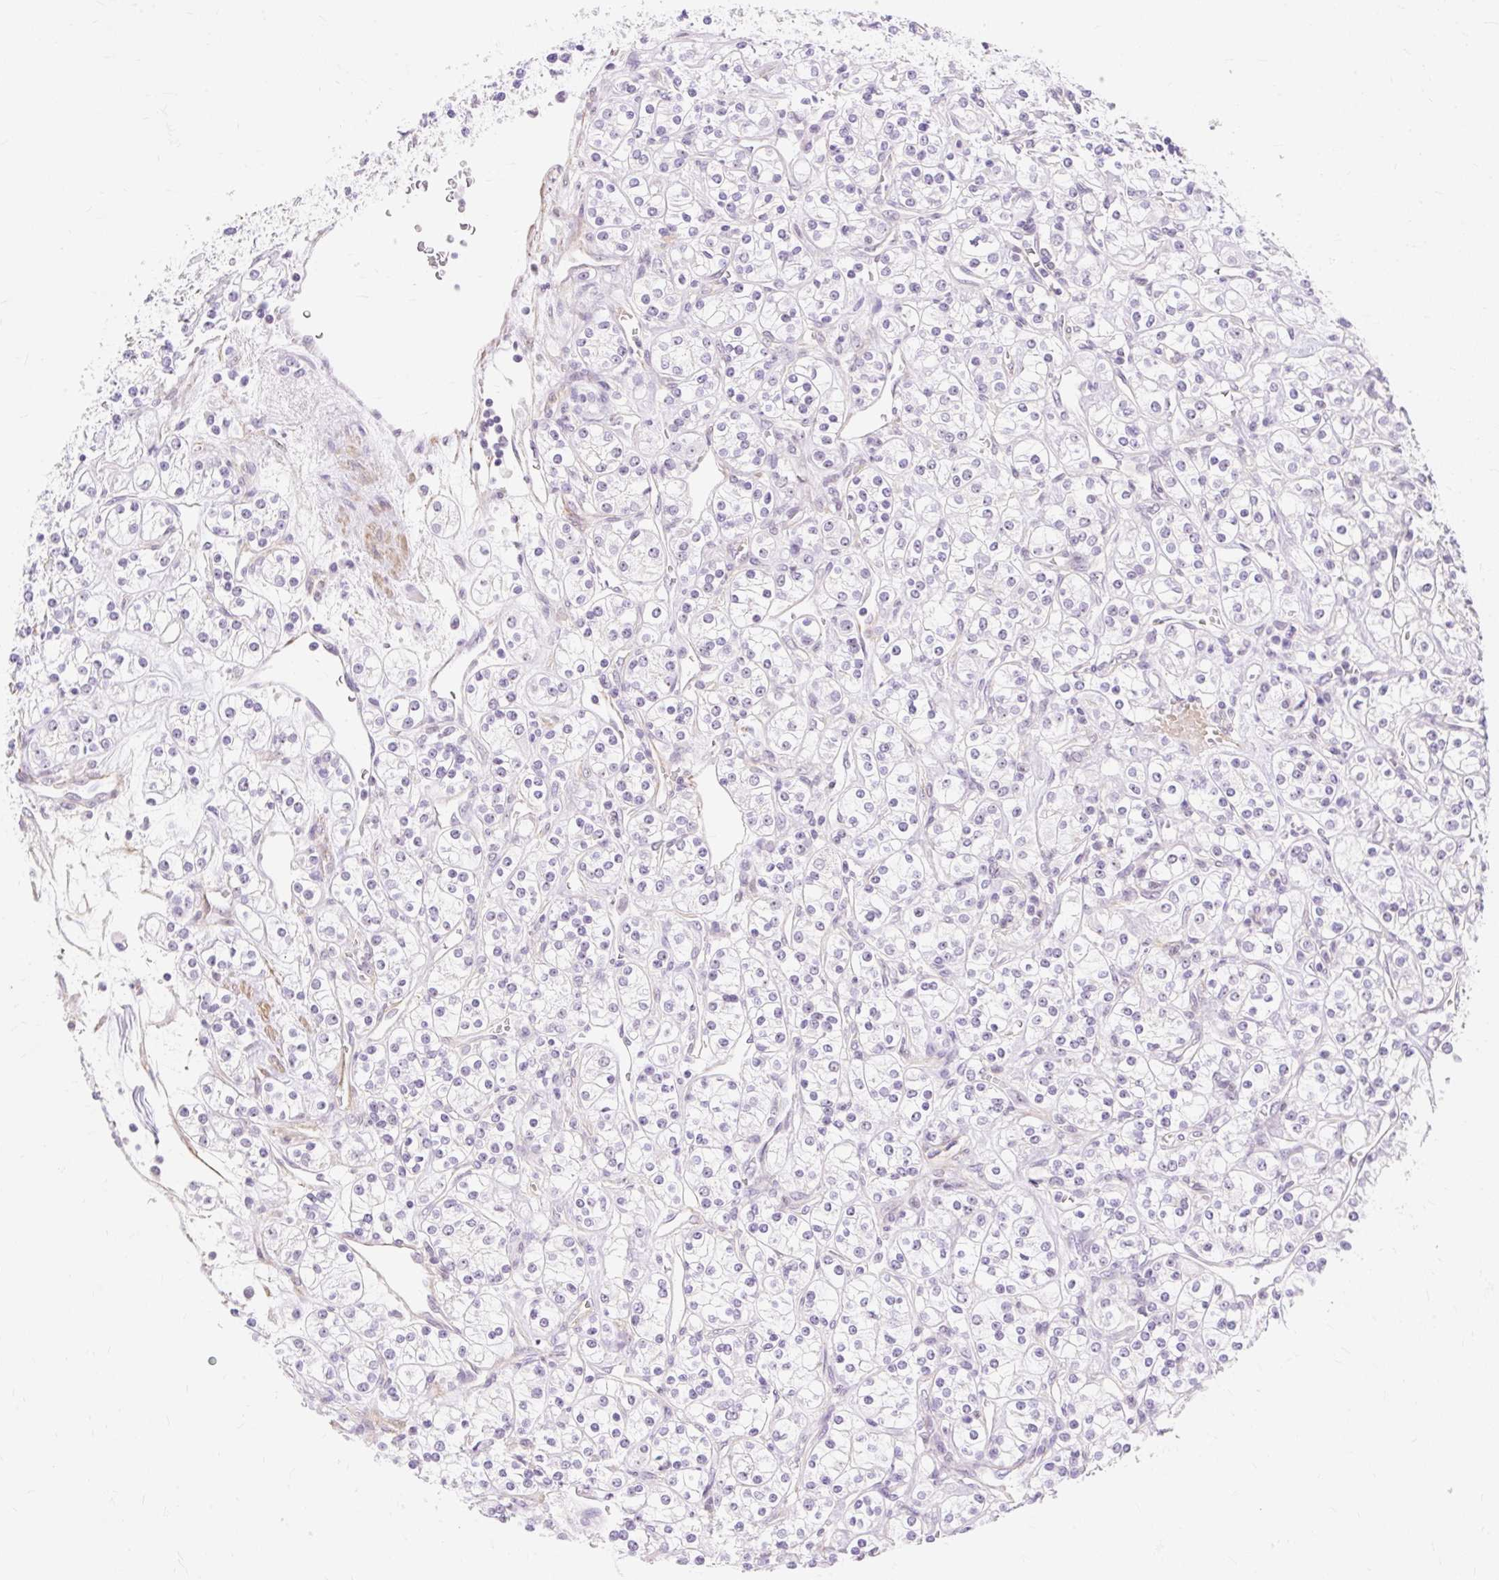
{"staining": {"intensity": "weak", "quantity": "<25%", "location": "nuclear"}, "tissue": "renal cancer", "cell_type": "Tumor cells", "image_type": "cancer", "snomed": [{"axis": "morphology", "description": "Adenocarcinoma, NOS"}, {"axis": "topography", "description": "Kidney"}], "caption": "Immunohistochemistry (IHC) of human renal adenocarcinoma shows no expression in tumor cells. (IHC, brightfield microscopy, high magnification).", "gene": "OBP2A", "patient": {"sex": "male", "age": 77}}